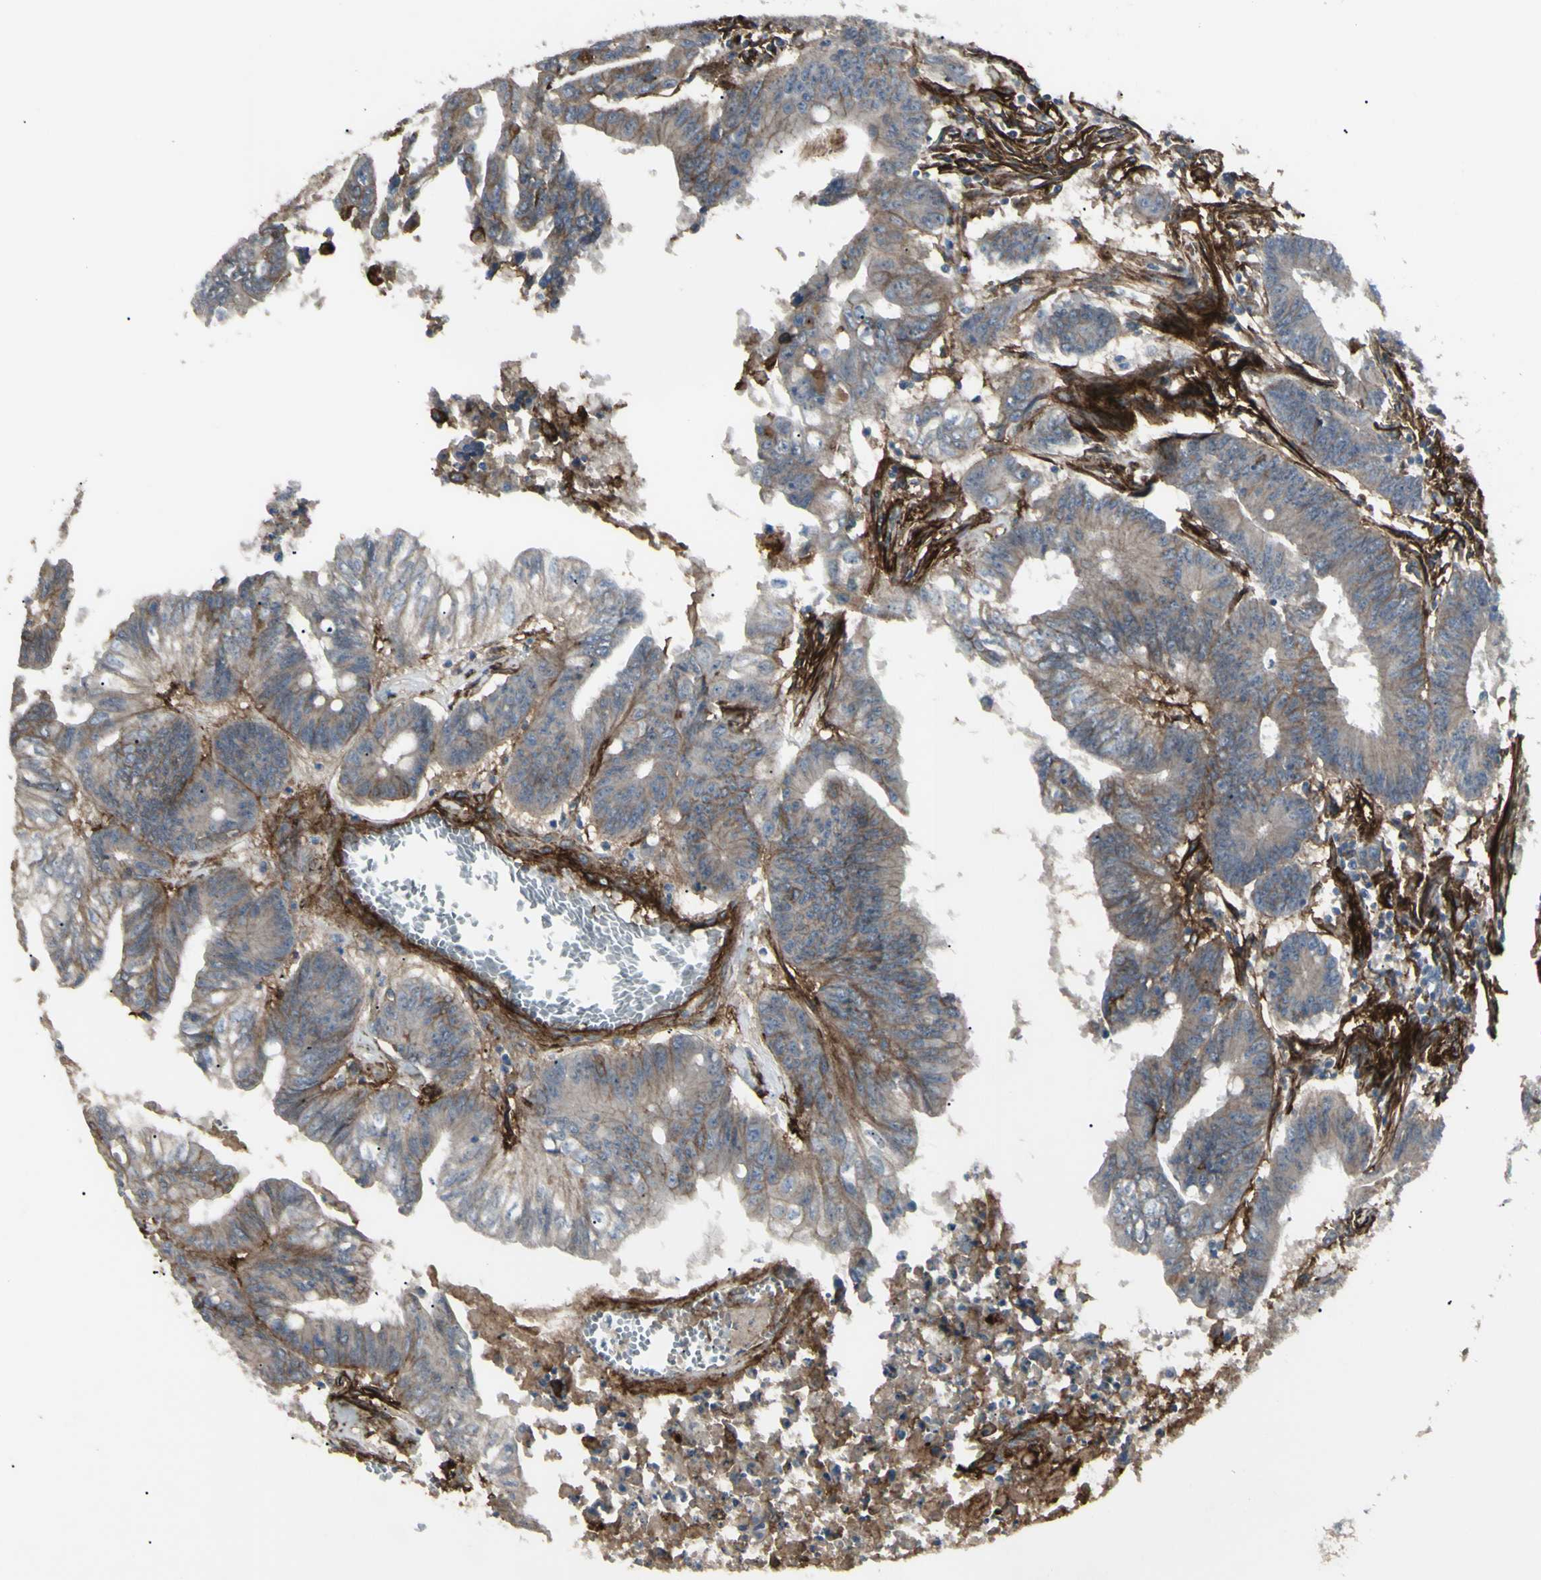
{"staining": {"intensity": "weak", "quantity": ">75%", "location": "cytoplasmic/membranous"}, "tissue": "colorectal cancer", "cell_type": "Tumor cells", "image_type": "cancer", "snomed": [{"axis": "morphology", "description": "Adenocarcinoma, NOS"}, {"axis": "topography", "description": "Colon"}], "caption": "Tumor cells reveal low levels of weak cytoplasmic/membranous positivity in approximately >75% of cells in colorectal adenocarcinoma.", "gene": "CD276", "patient": {"sex": "male", "age": 45}}